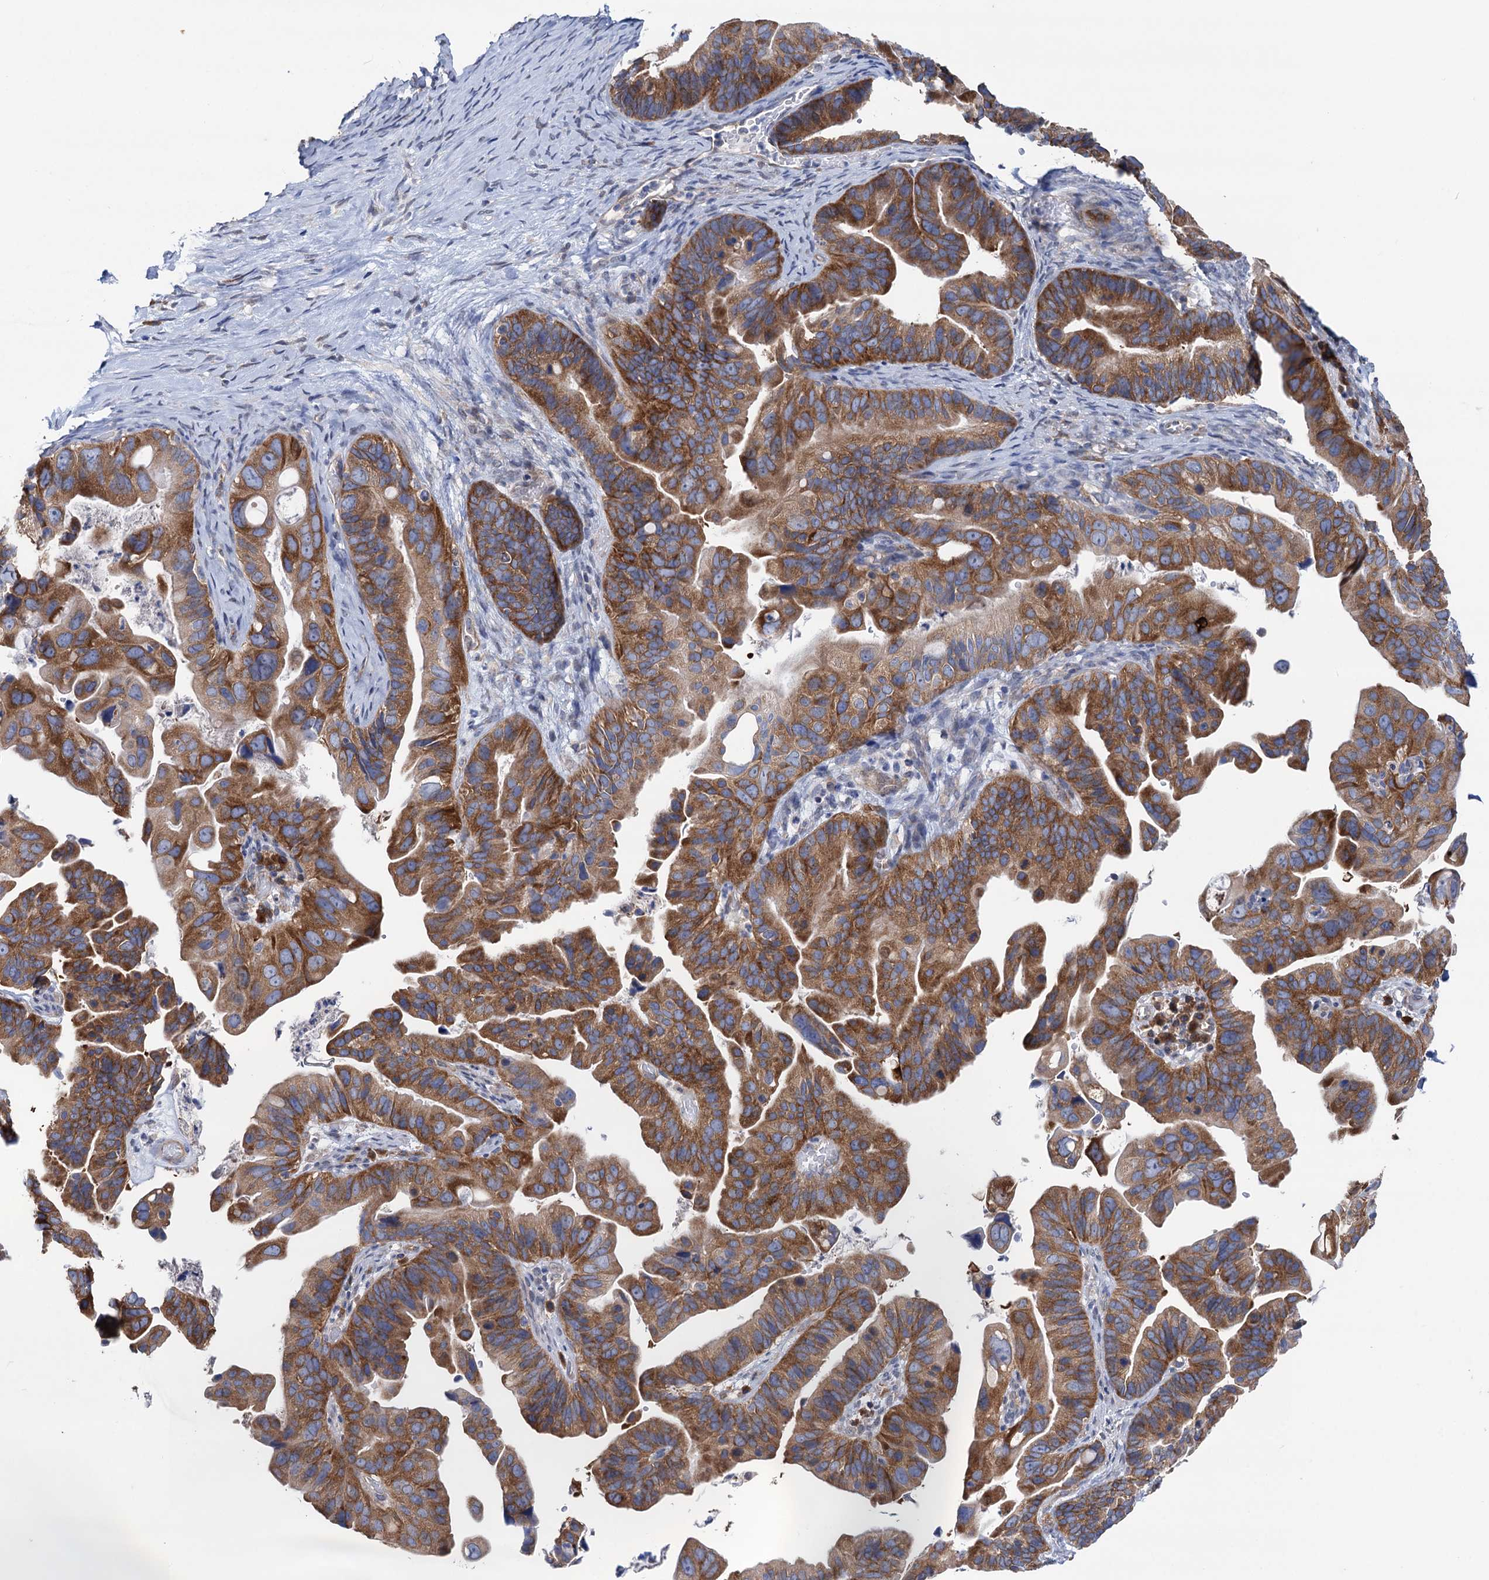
{"staining": {"intensity": "strong", "quantity": ">75%", "location": "cytoplasmic/membranous"}, "tissue": "ovarian cancer", "cell_type": "Tumor cells", "image_type": "cancer", "snomed": [{"axis": "morphology", "description": "Cystadenocarcinoma, serous, NOS"}, {"axis": "topography", "description": "Ovary"}], "caption": "Ovarian serous cystadenocarcinoma stained for a protein (brown) demonstrates strong cytoplasmic/membranous positive staining in approximately >75% of tumor cells.", "gene": "ZNRD2", "patient": {"sex": "female", "age": 56}}